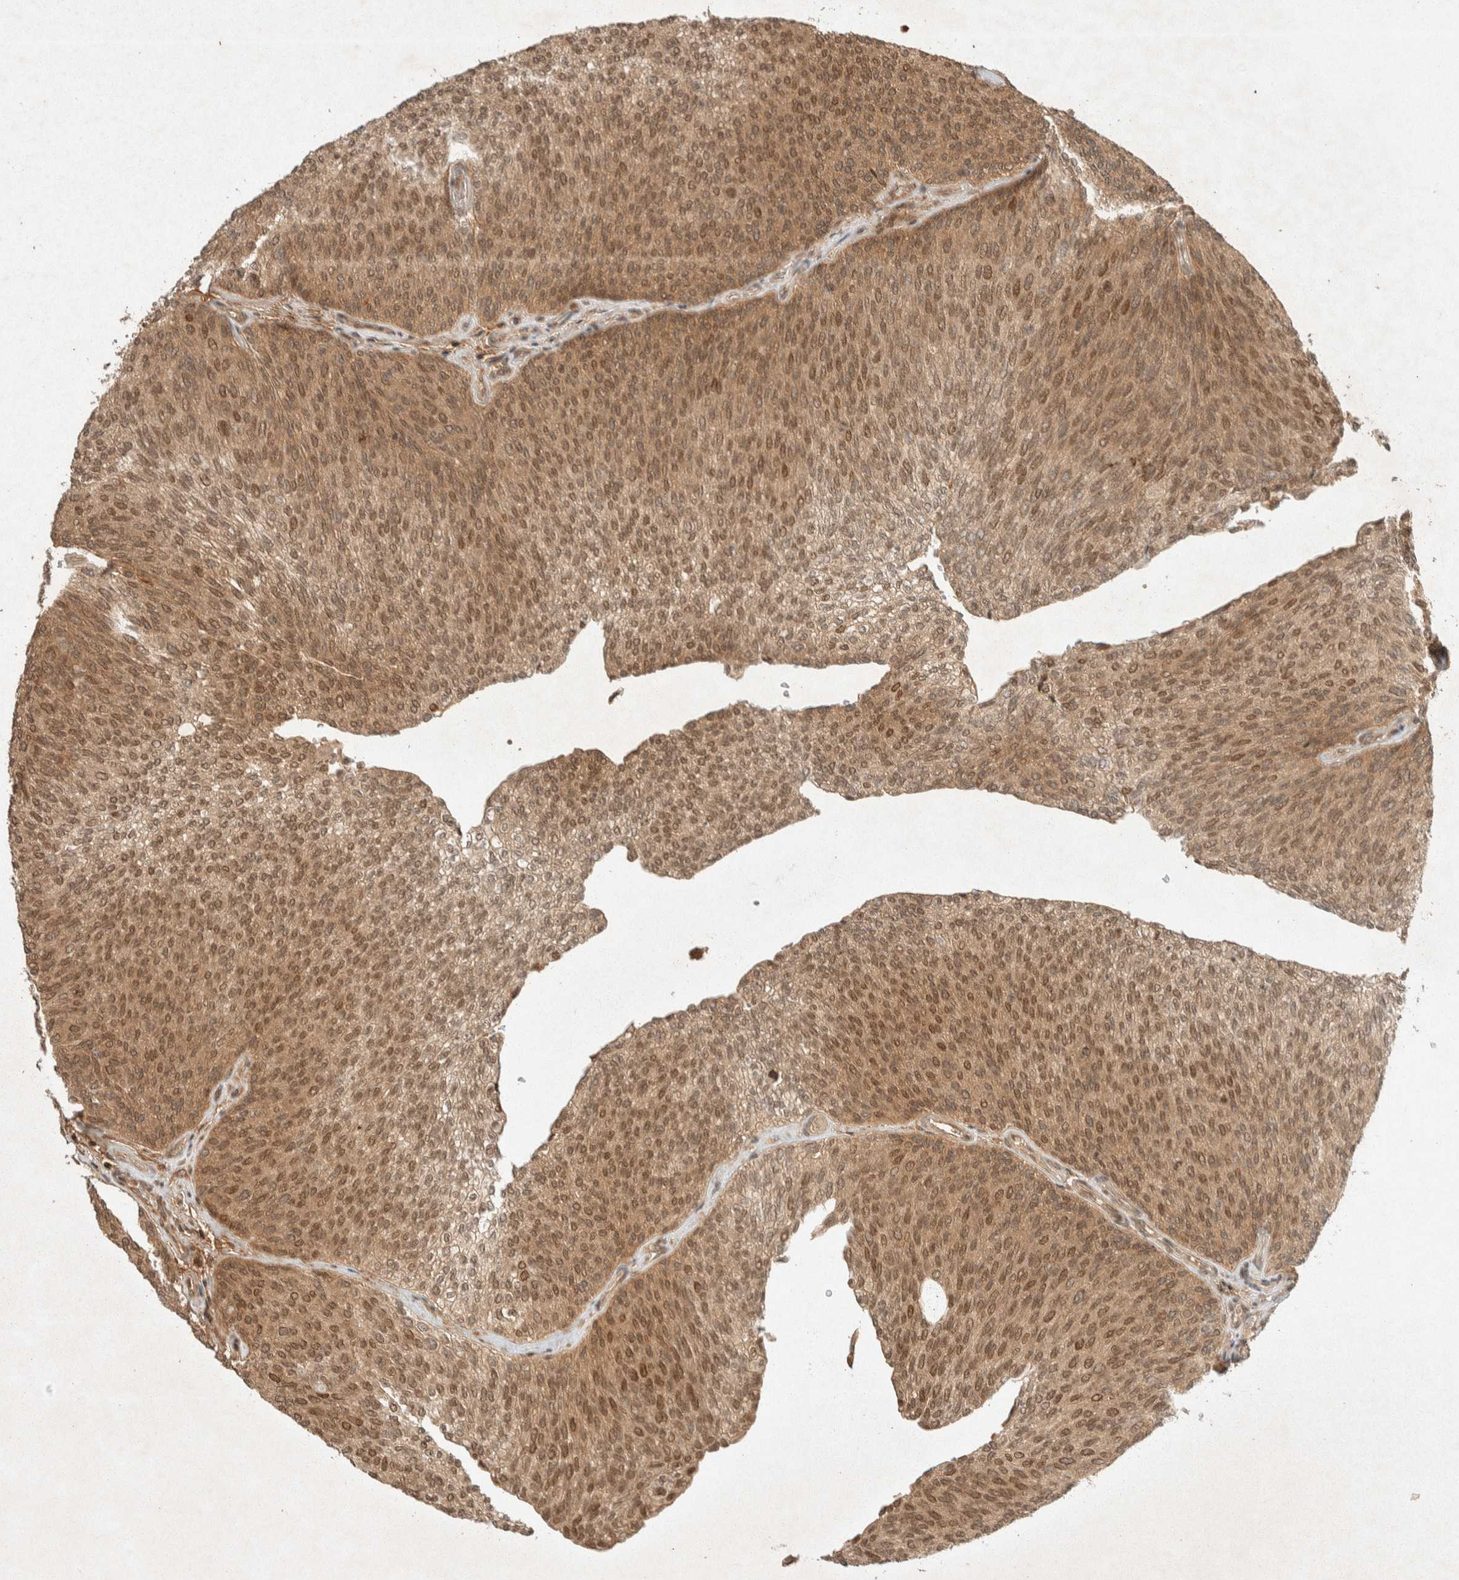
{"staining": {"intensity": "moderate", "quantity": ">75%", "location": "cytoplasmic/membranous,nuclear"}, "tissue": "urothelial cancer", "cell_type": "Tumor cells", "image_type": "cancer", "snomed": [{"axis": "morphology", "description": "Urothelial carcinoma, Low grade"}, {"axis": "topography", "description": "Urinary bladder"}], "caption": "Urothelial cancer stained for a protein reveals moderate cytoplasmic/membranous and nuclear positivity in tumor cells. Nuclei are stained in blue.", "gene": "THRA", "patient": {"sex": "female", "age": 79}}